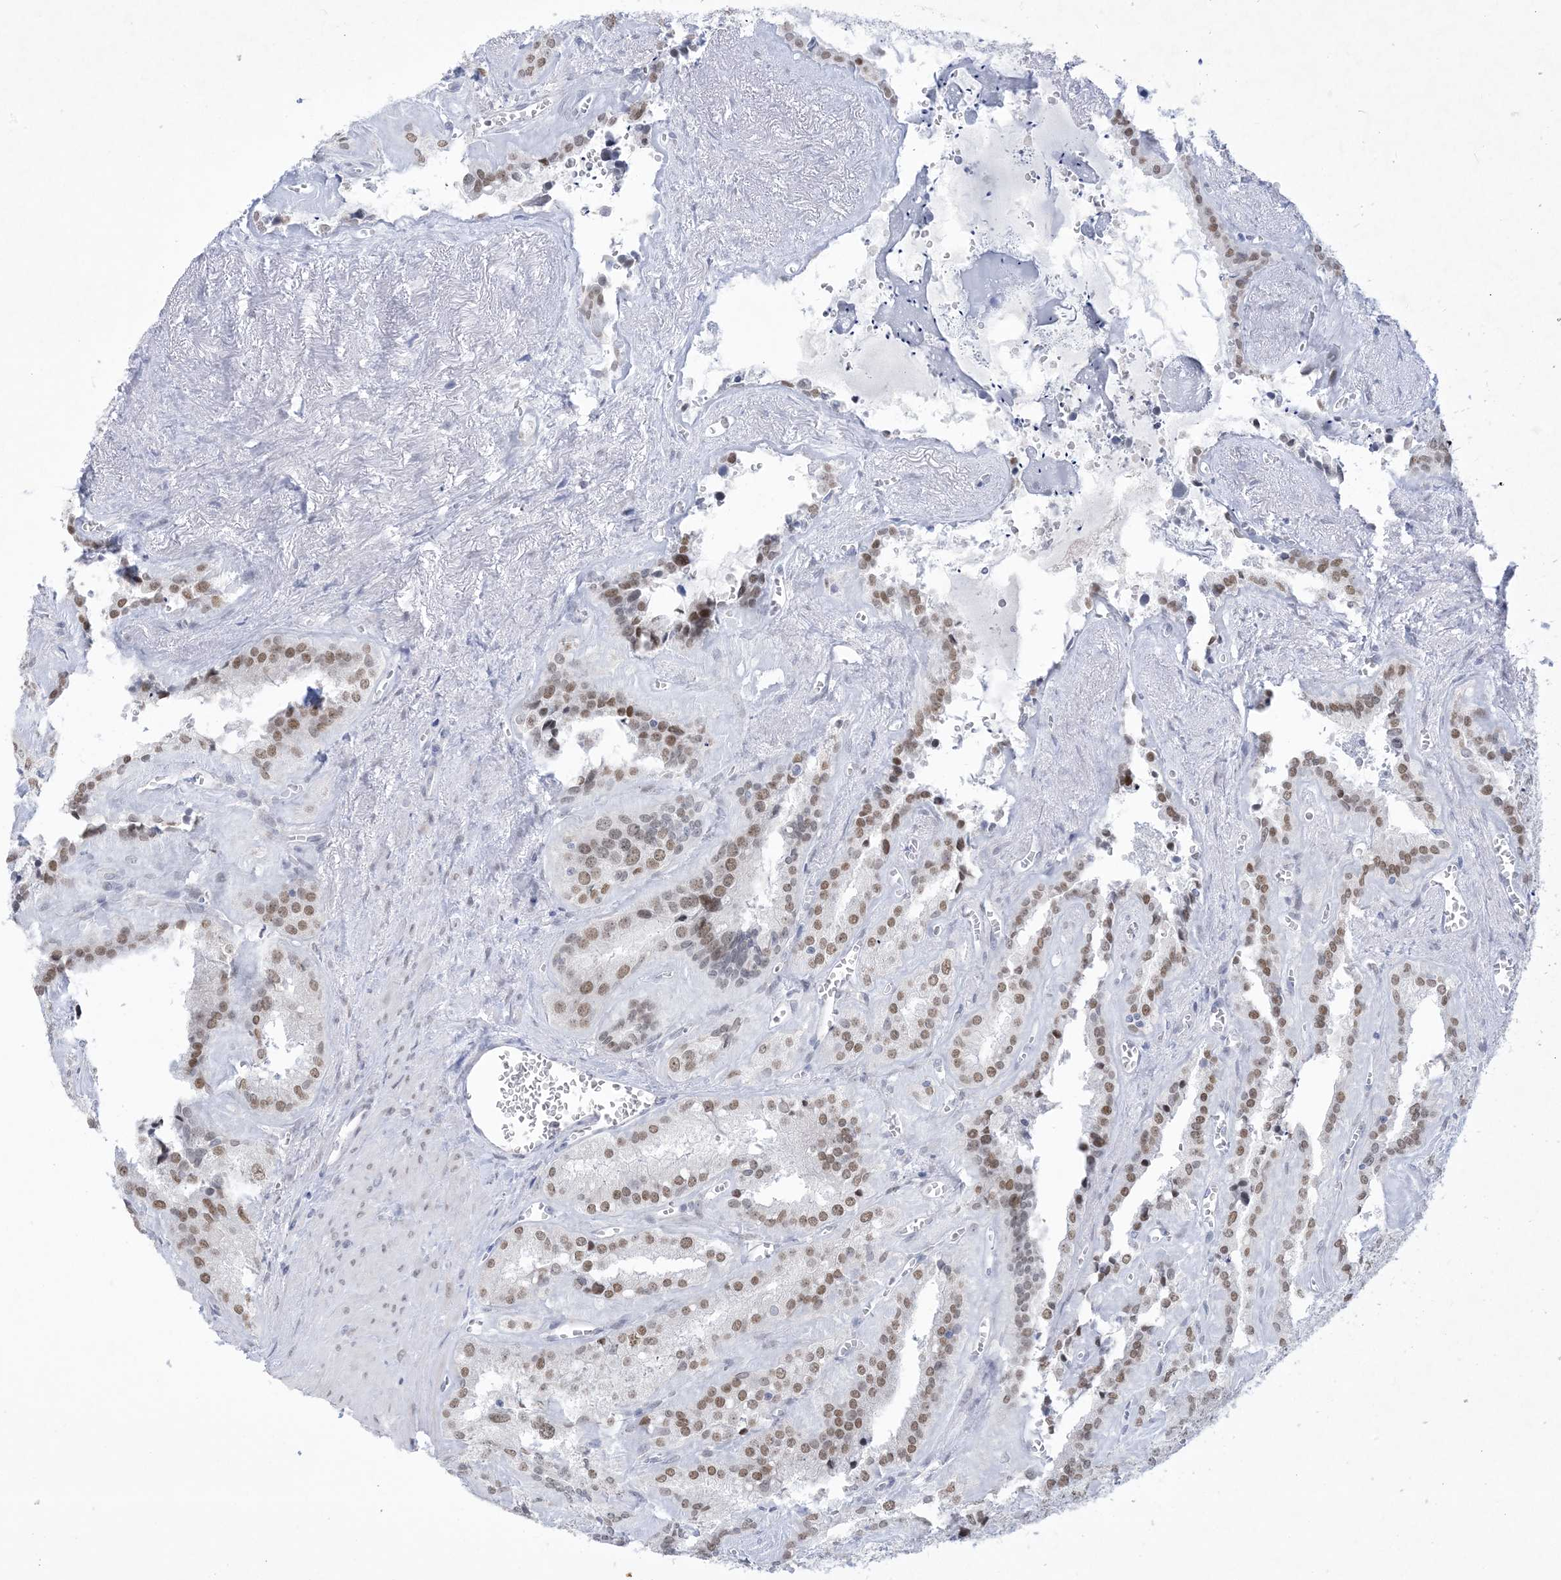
{"staining": {"intensity": "moderate", "quantity": ">75%", "location": "nuclear"}, "tissue": "seminal vesicle", "cell_type": "Glandular cells", "image_type": "normal", "snomed": [{"axis": "morphology", "description": "Normal tissue, NOS"}, {"axis": "topography", "description": "Prostate"}, {"axis": "topography", "description": "Seminal veicle"}], "caption": "Immunohistochemical staining of unremarkable seminal vesicle displays moderate nuclear protein expression in approximately >75% of glandular cells. (IHC, brightfield microscopy, high magnification).", "gene": "HOMEZ", "patient": {"sex": "male", "age": 59}}